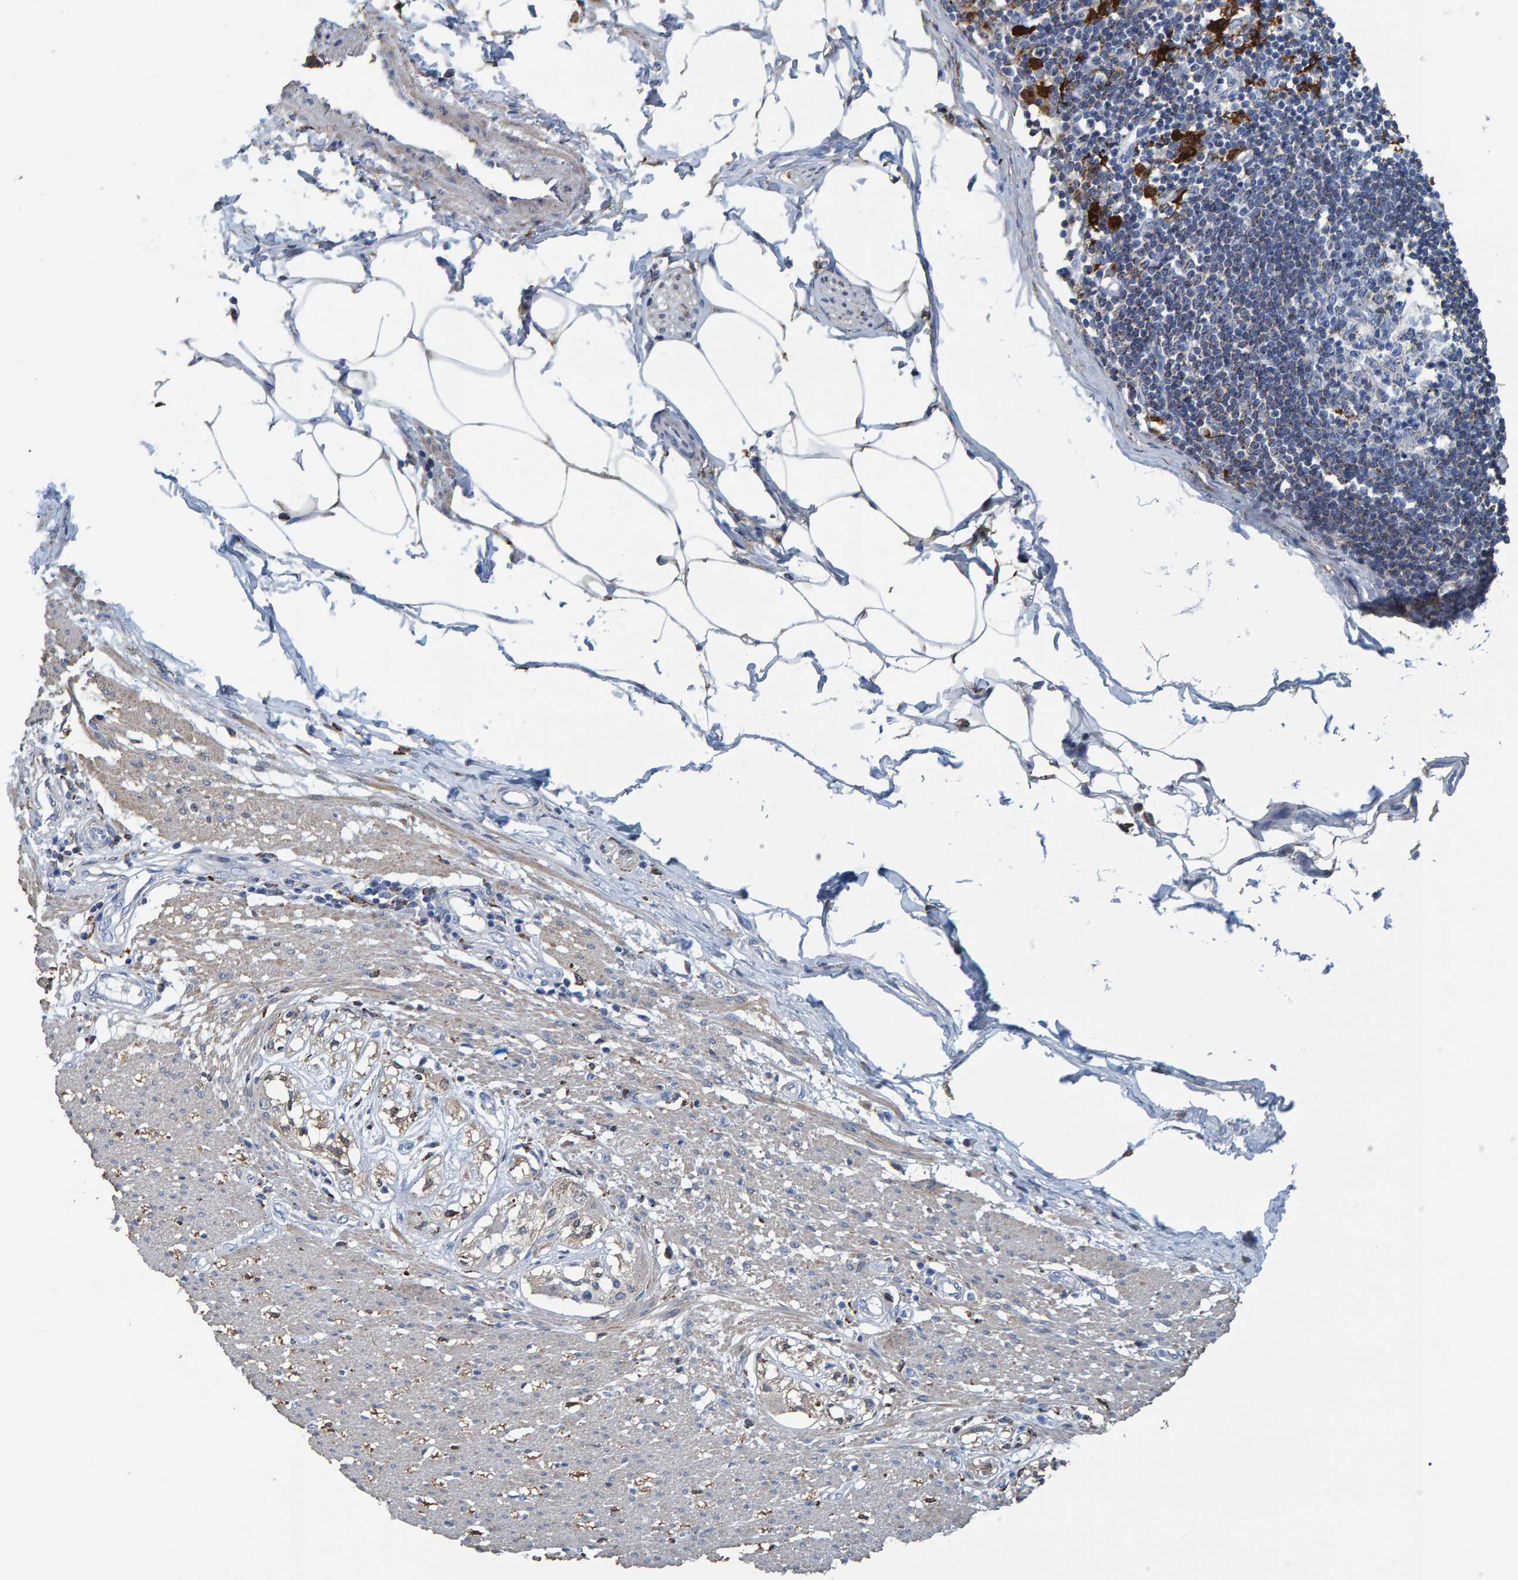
{"staining": {"intensity": "negative", "quantity": "none", "location": "none"}, "tissue": "smooth muscle", "cell_type": "Smooth muscle cells", "image_type": "normal", "snomed": [{"axis": "morphology", "description": "Normal tissue, NOS"}, {"axis": "morphology", "description": "Adenocarcinoma, NOS"}, {"axis": "topography", "description": "Colon"}, {"axis": "topography", "description": "Peripheral nerve tissue"}], "caption": "Micrograph shows no significant protein positivity in smooth muscle cells of unremarkable smooth muscle.", "gene": "IDO1", "patient": {"sex": "male", "age": 14}}